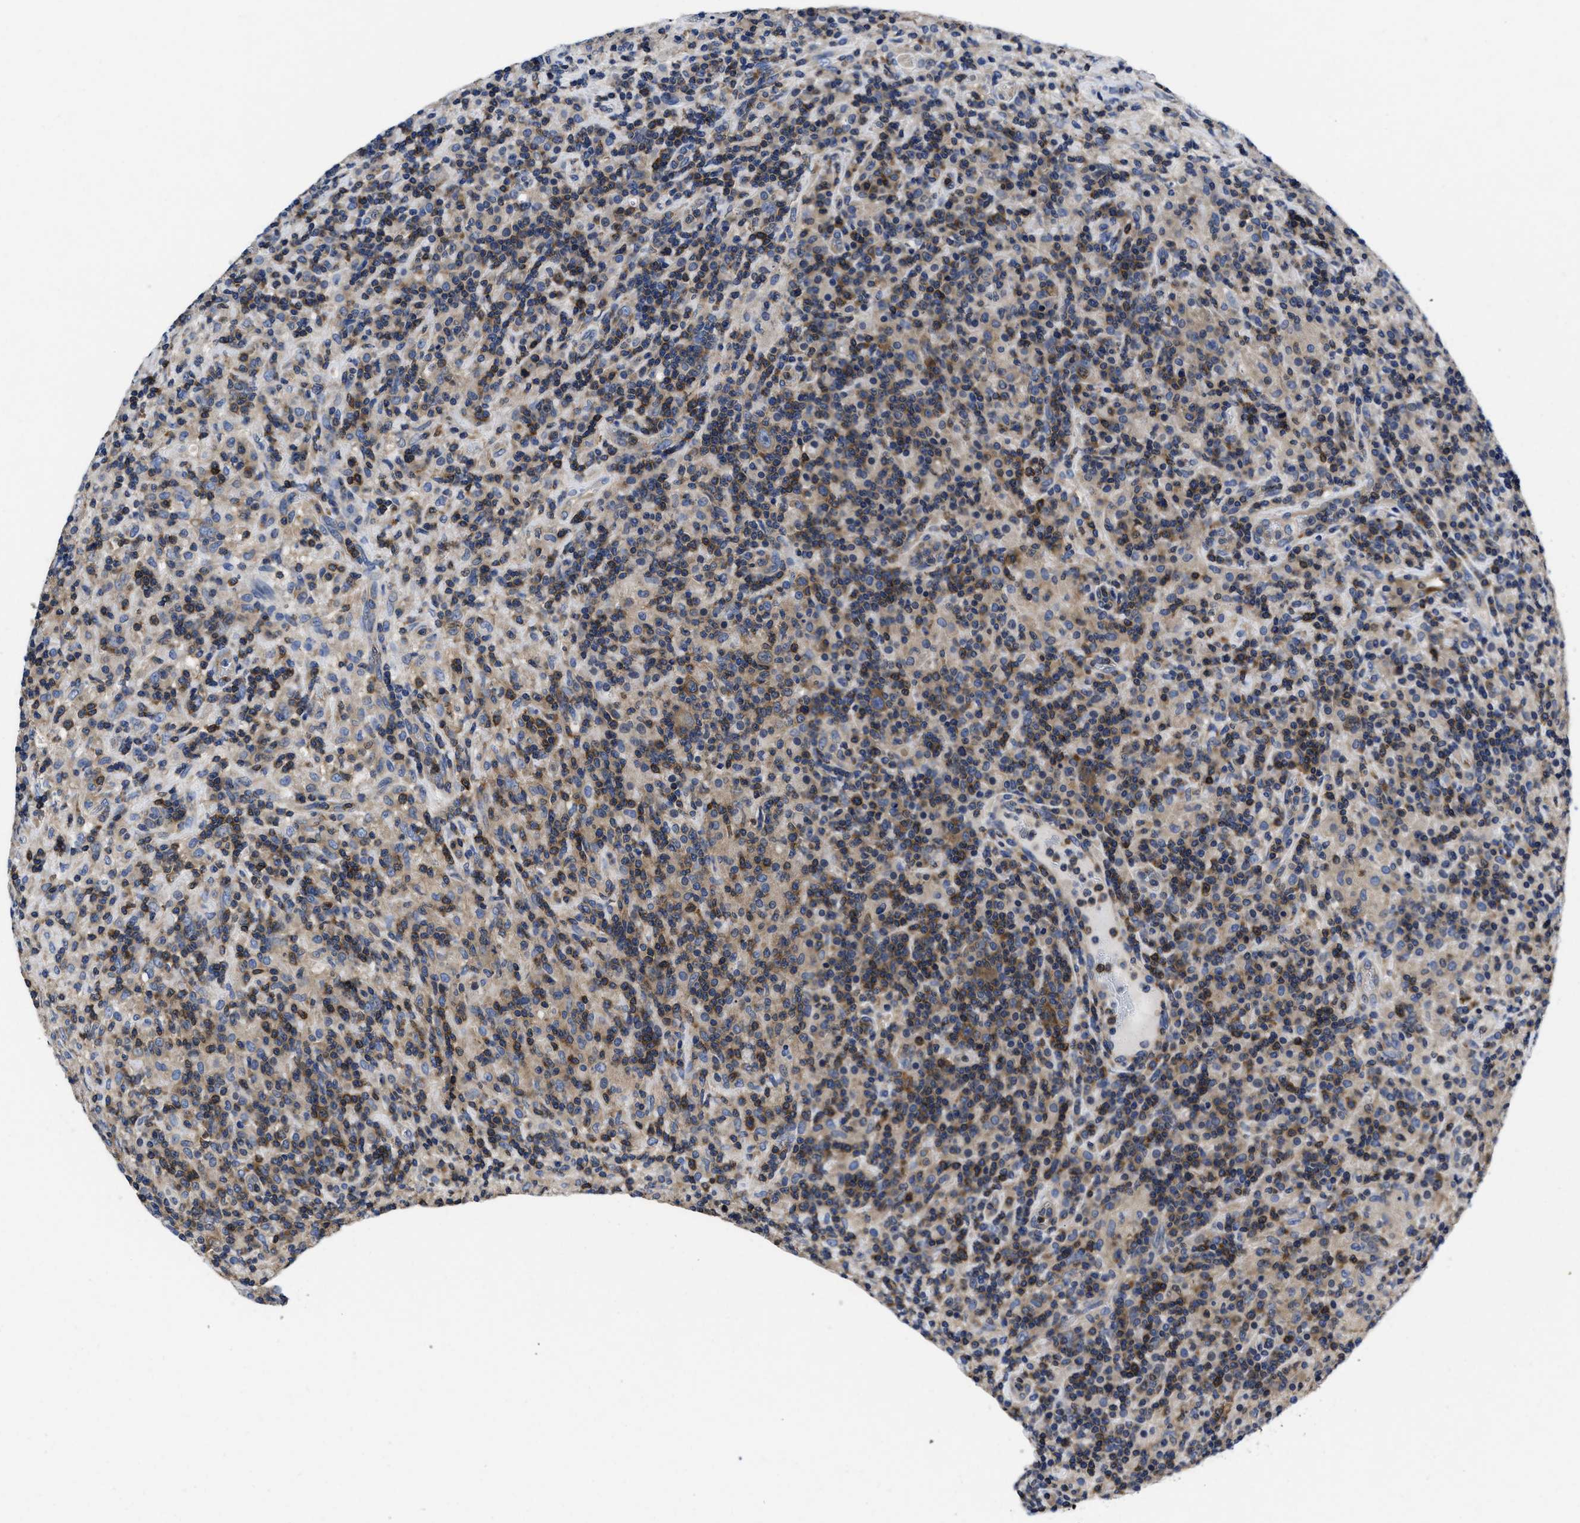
{"staining": {"intensity": "moderate", "quantity": "25%-75%", "location": "cytoplasmic/membranous"}, "tissue": "lymphoma", "cell_type": "Tumor cells", "image_type": "cancer", "snomed": [{"axis": "morphology", "description": "Hodgkin's disease, NOS"}, {"axis": "topography", "description": "Lymph node"}], "caption": "Hodgkin's disease stained for a protein (brown) shows moderate cytoplasmic/membranous positive staining in approximately 25%-75% of tumor cells.", "gene": "YARS1", "patient": {"sex": "male", "age": 70}}